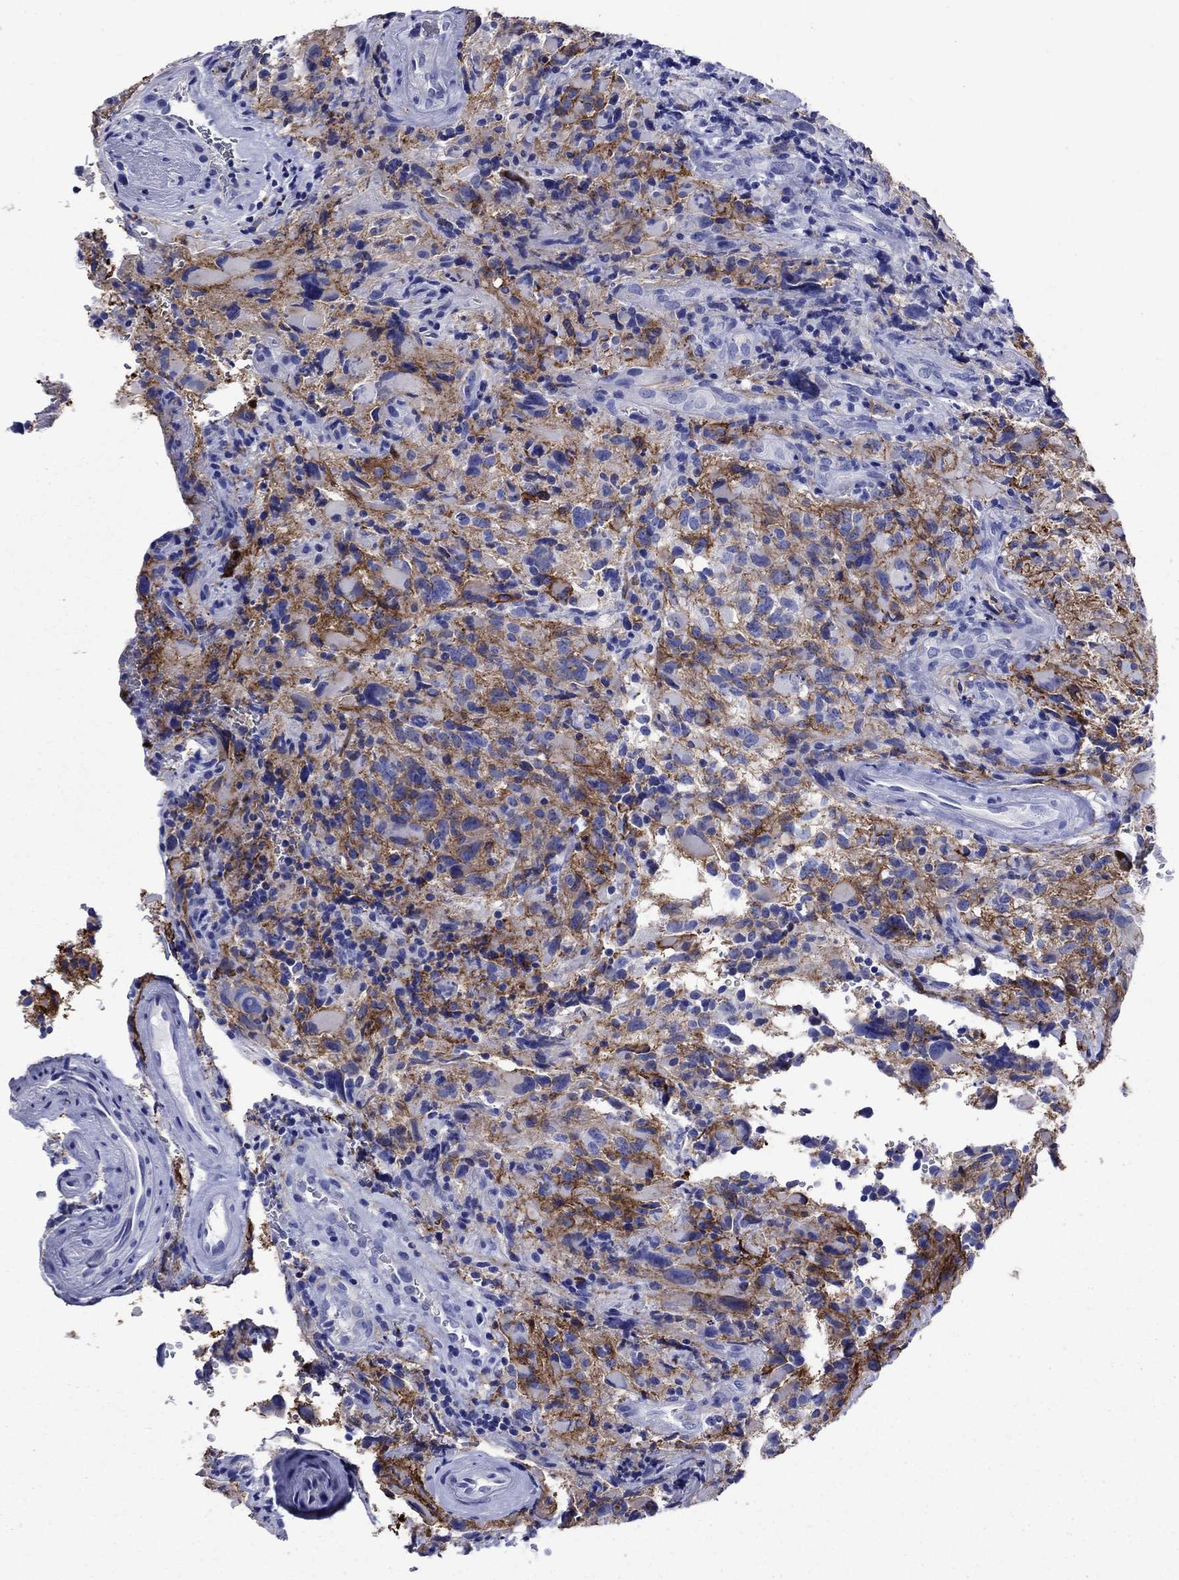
{"staining": {"intensity": "negative", "quantity": "none", "location": "none"}, "tissue": "glioma", "cell_type": "Tumor cells", "image_type": "cancer", "snomed": [{"axis": "morphology", "description": "Glioma, malignant, NOS"}, {"axis": "morphology", "description": "Glioma, malignant, High grade"}, {"axis": "topography", "description": "Brain"}], "caption": "The IHC micrograph has no significant staining in tumor cells of glioma tissue.", "gene": "SLC1A2", "patient": {"sex": "female", "age": 71}}